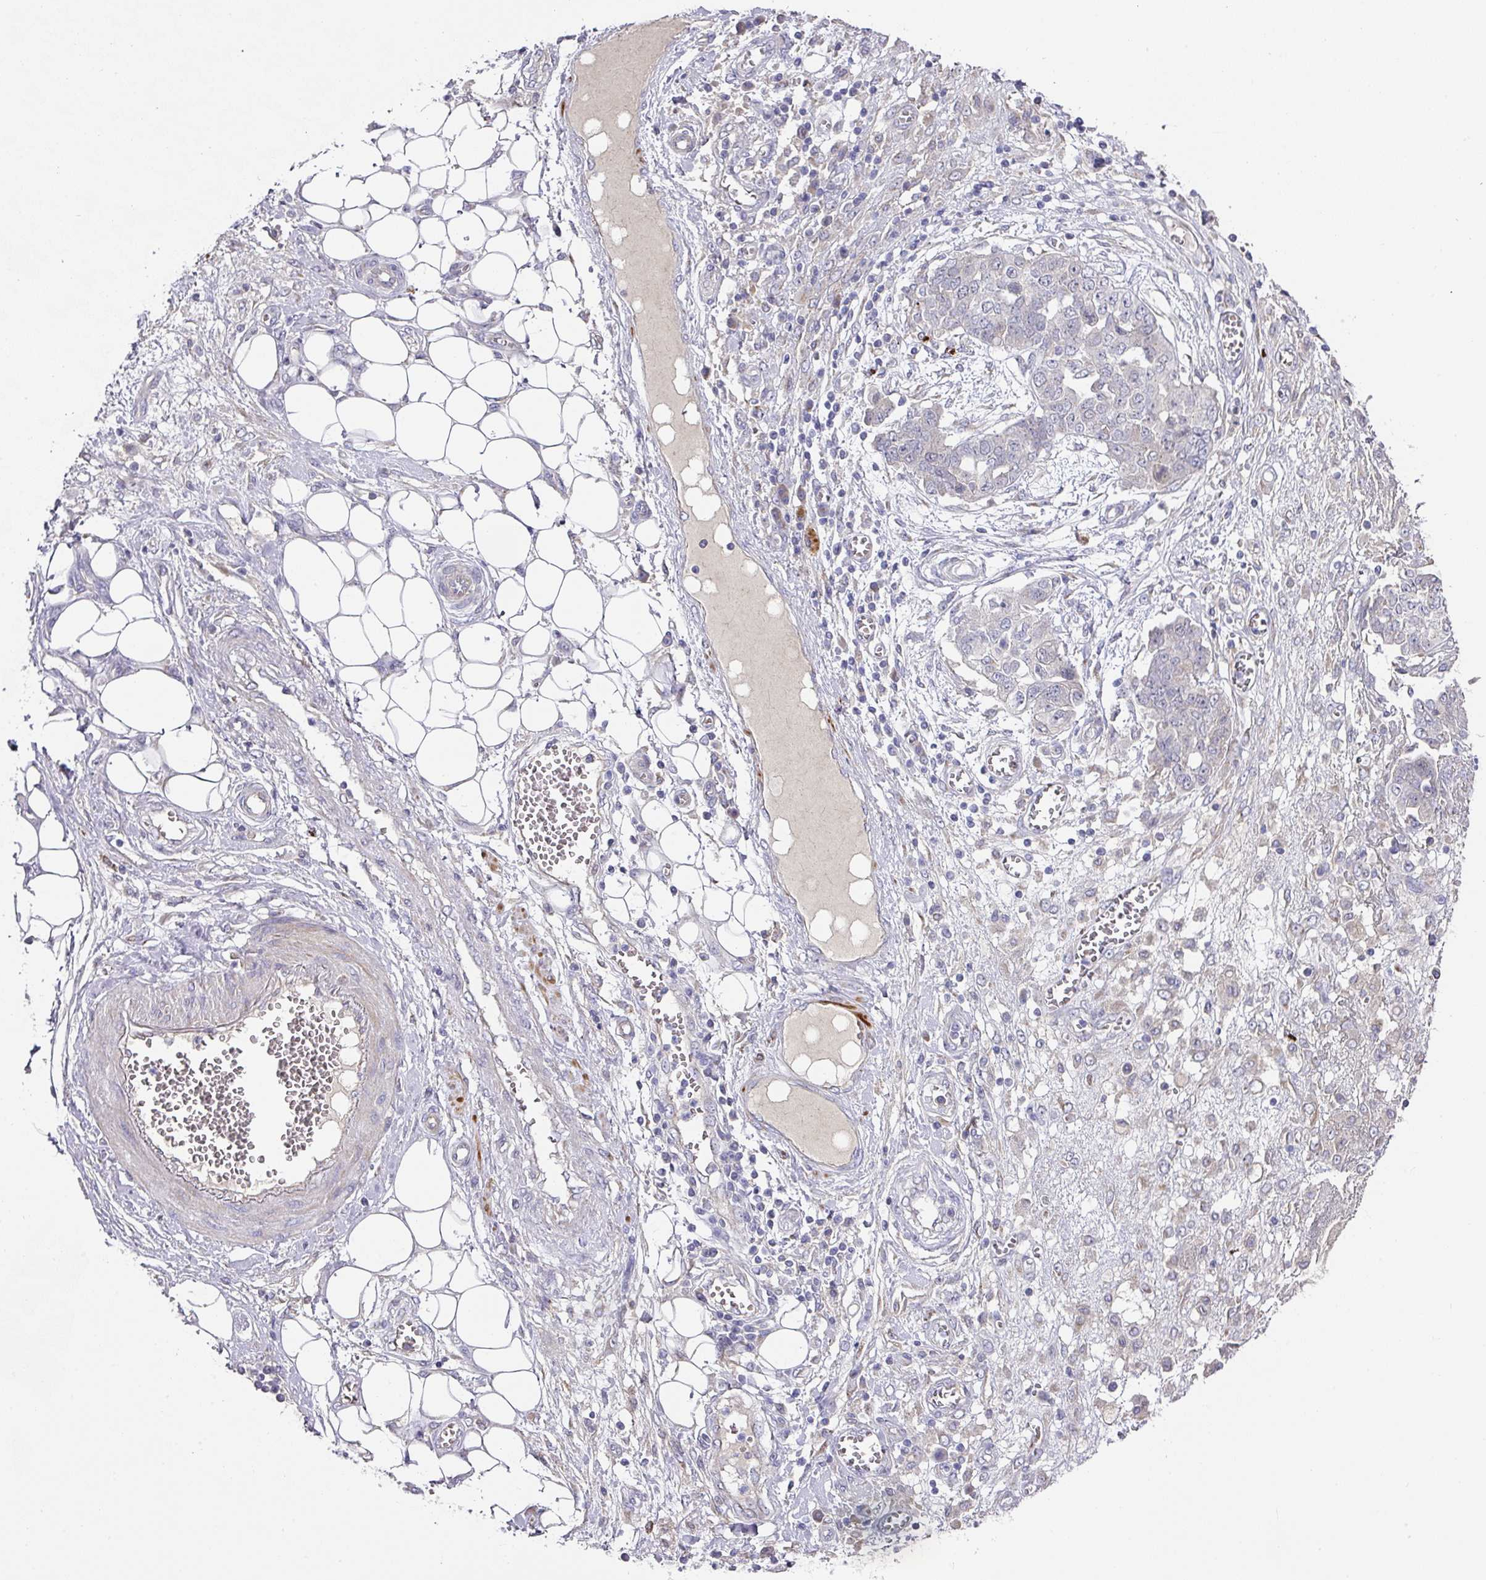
{"staining": {"intensity": "negative", "quantity": "none", "location": "none"}, "tissue": "ovarian cancer", "cell_type": "Tumor cells", "image_type": "cancer", "snomed": [{"axis": "morphology", "description": "Cystadenocarcinoma, serous, NOS"}, {"axis": "topography", "description": "Soft tissue"}, {"axis": "topography", "description": "Ovary"}], "caption": "A photomicrograph of ovarian cancer (serous cystadenocarcinoma) stained for a protein demonstrates no brown staining in tumor cells. (DAB immunohistochemistry (IHC), high magnification).", "gene": "TARM1", "patient": {"sex": "female", "age": 57}}